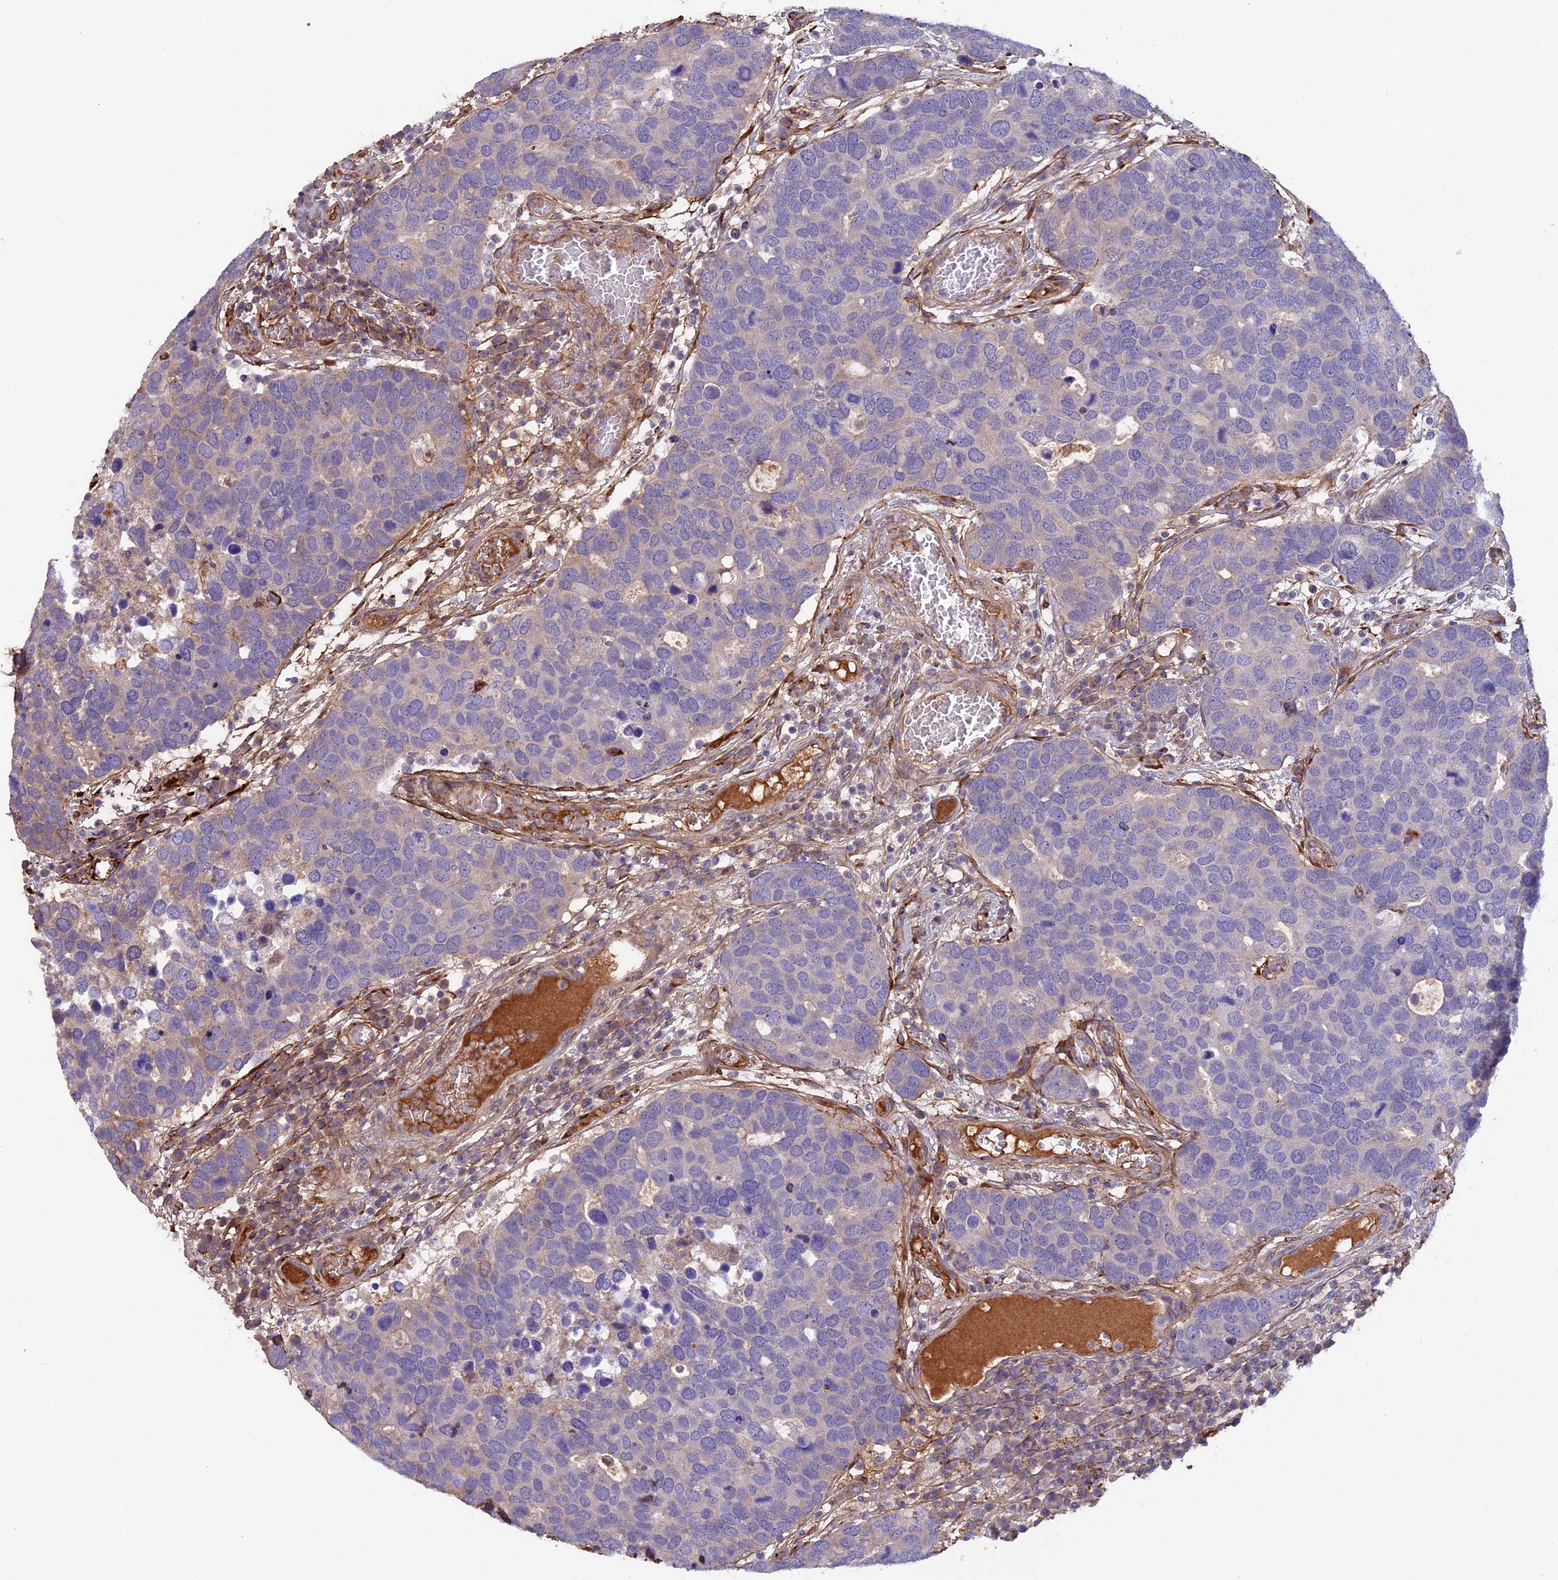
{"staining": {"intensity": "negative", "quantity": "none", "location": "none"}, "tissue": "breast cancer", "cell_type": "Tumor cells", "image_type": "cancer", "snomed": [{"axis": "morphology", "description": "Duct carcinoma"}, {"axis": "topography", "description": "Breast"}], "caption": "Tumor cells are negative for brown protein staining in intraductal carcinoma (breast). The staining was performed using DAB (3,3'-diaminobenzidine) to visualize the protein expression in brown, while the nuclei were stained in blue with hematoxylin (Magnification: 20x).", "gene": "COL4A3", "patient": {"sex": "female", "age": 83}}